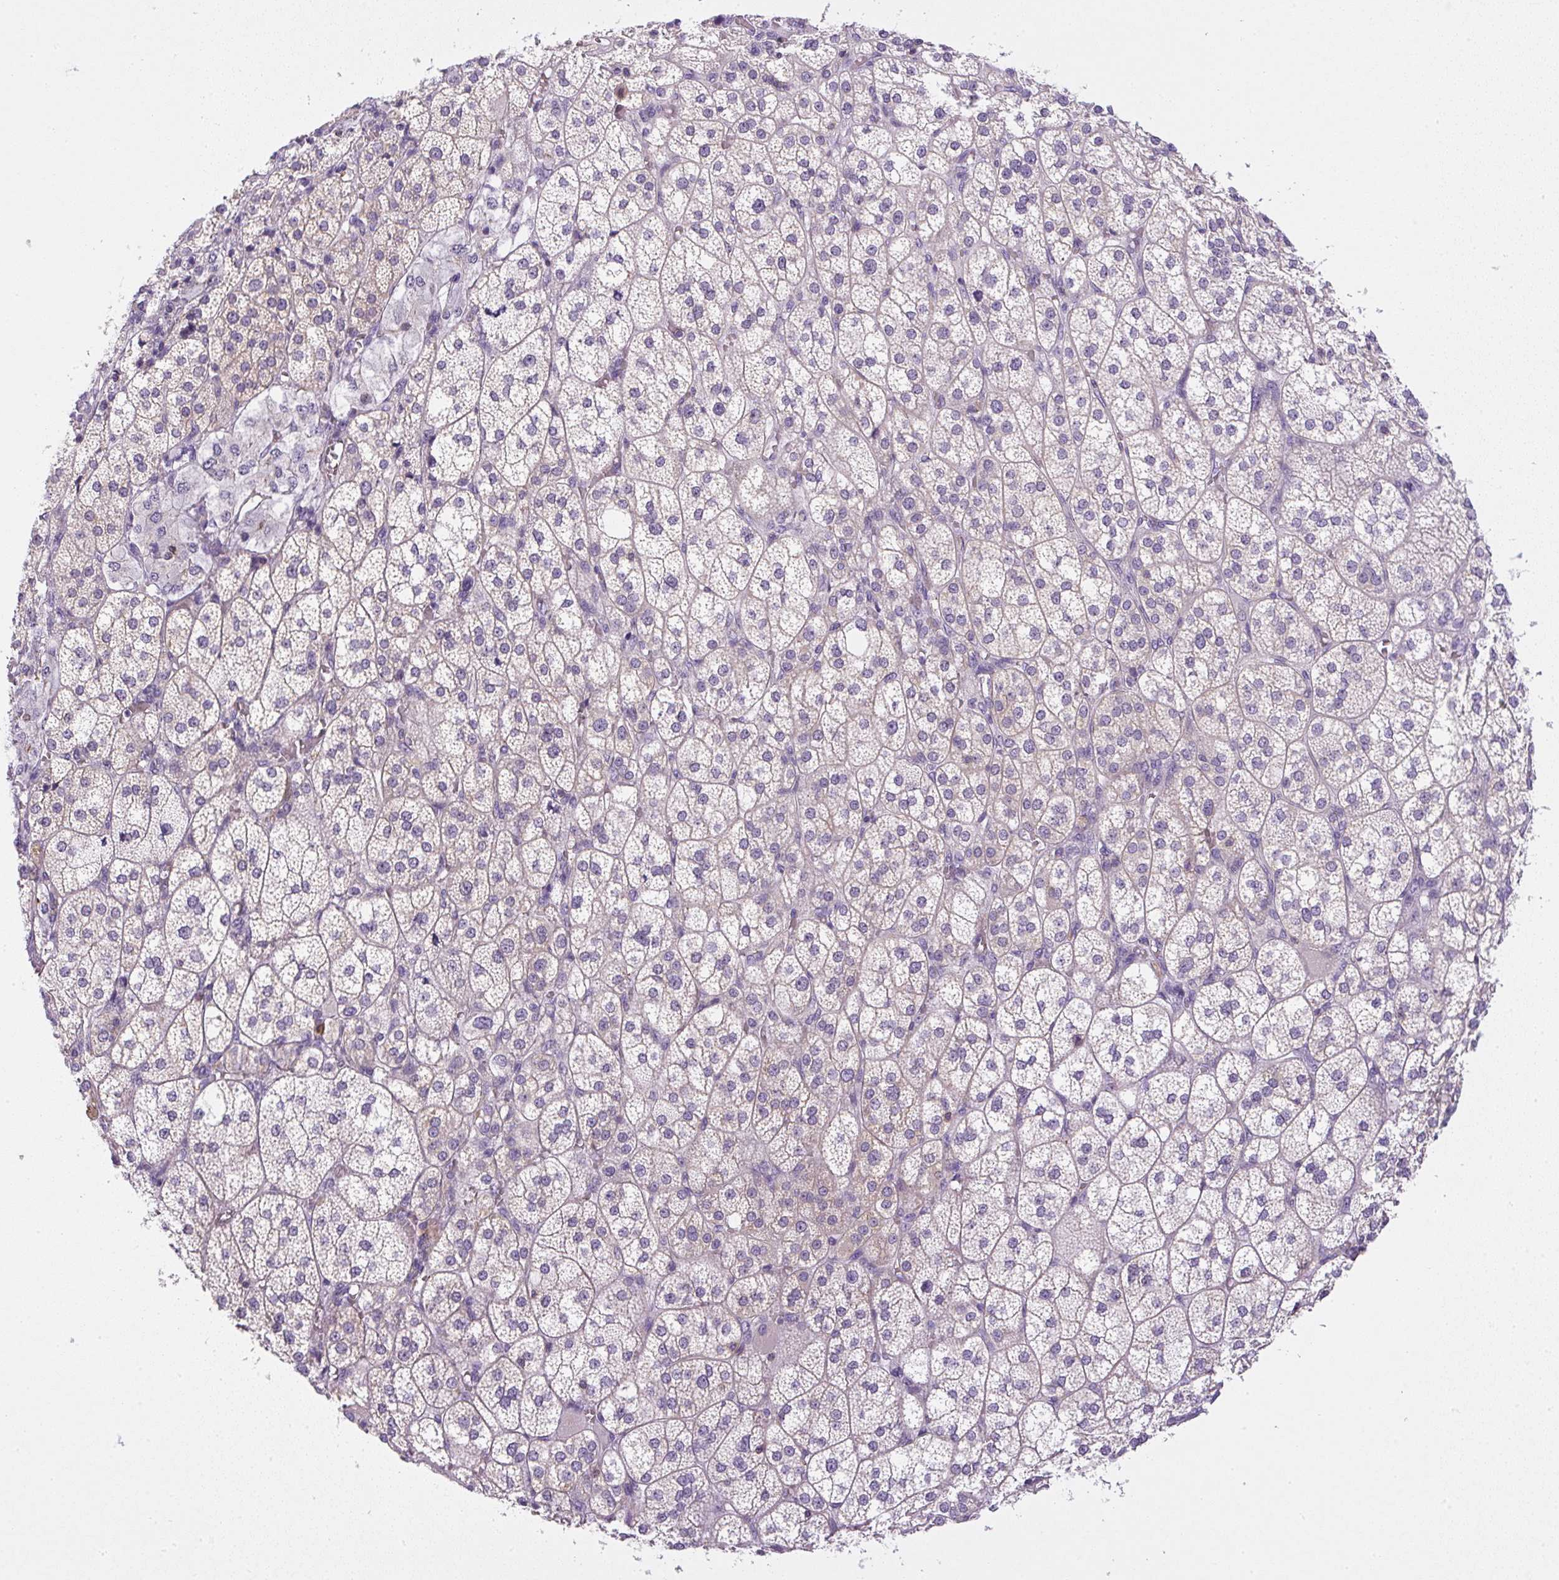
{"staining": {"intensity": "moderate", "quantity": "25%-75%", "location": "cytoplasmic/membranous"}, "tissue": "adrenal gland", "cell_type": "Glandular cells", "image_type": "normal", "snomed": [{"axis": "morphology", "description": "Normal tissue, NOS"}, {"axis": "topography", "description": "Adrenal gland"}], "caption": "Immunohistochemical staining of unremarkable adrenal gland exhibits medium levels of moderate cytoplasmic/membranous positivity in approximately 25%-75% of glandular cells.", "gene": "PIP5KL1", "patient": {"sex": "female", "age": 60}}